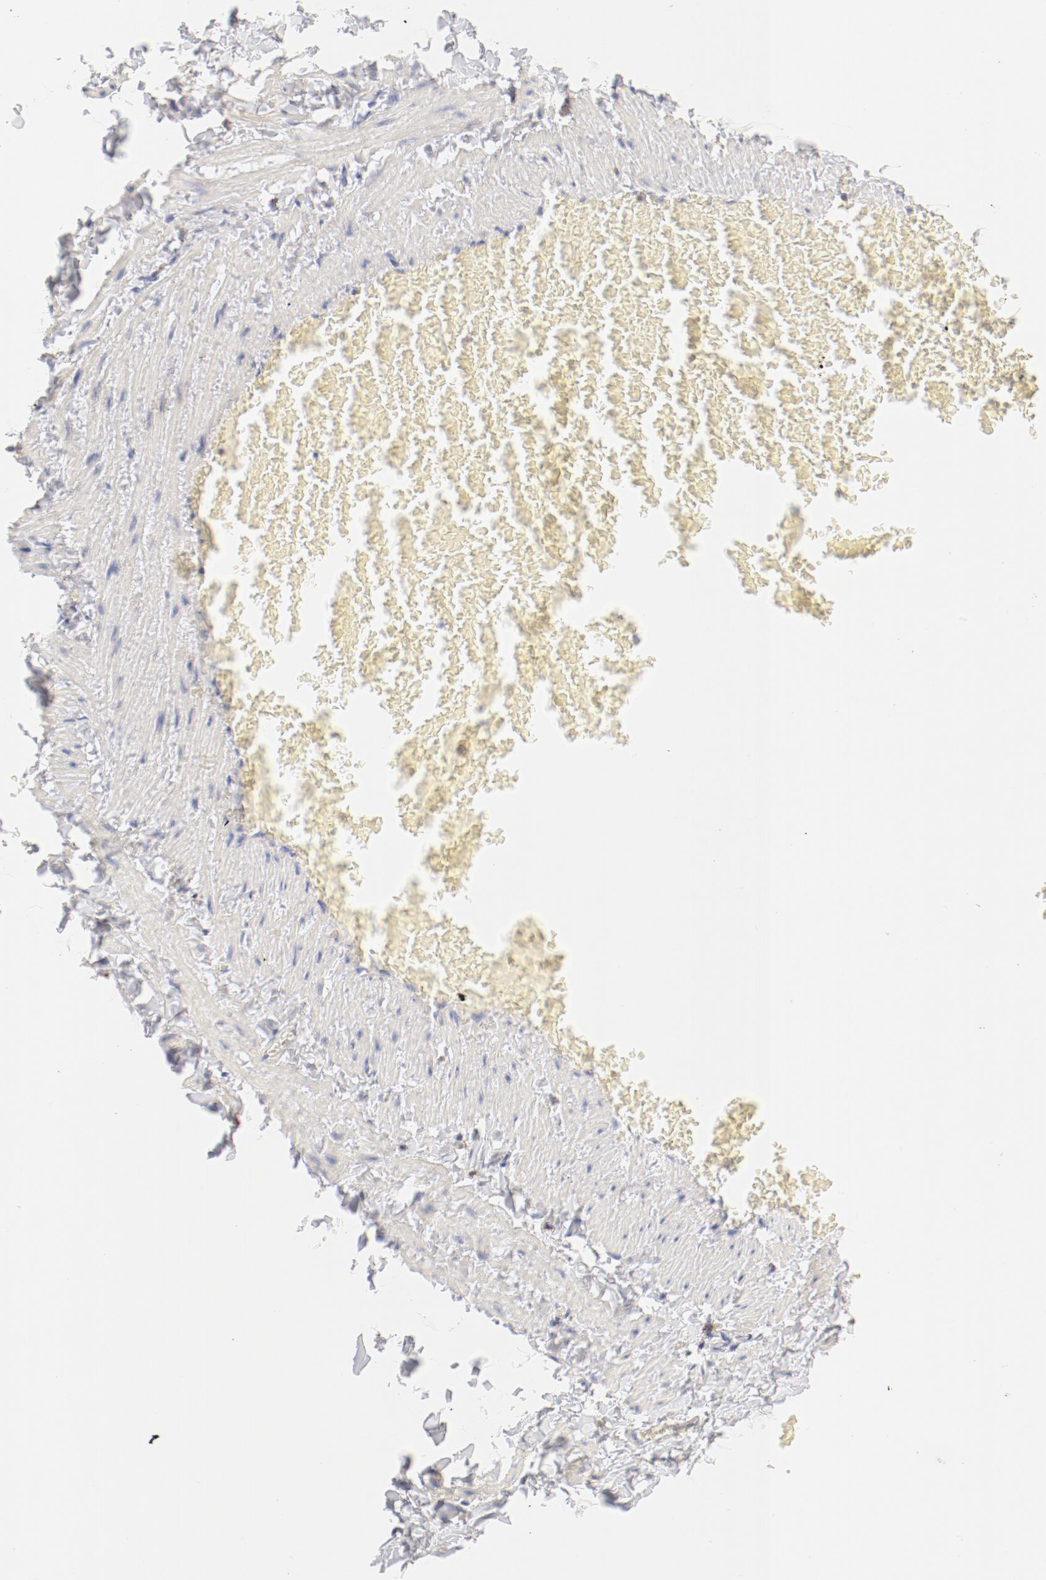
{"staining": {"intensity": "weak", "quantity": ">75%", "location": "cytoplasmic/membranous"}, "tissue": "adipose tissue", "cell_type": "Adipocytes", "image_type": "normal", "snomed": [{"axis": "morphology", "description": "Normal tissue, NOS"}, {"axis": "topography", "description": "Vascular tissue"}], "caption": "Adipose tissue was stained to show a protein in brown. There is low levels of weak cytoplasmic/membranous expression in about >75% of adipocytes.", "gene": "CTSH", "patient": {"sex": "male", "age": 41}}